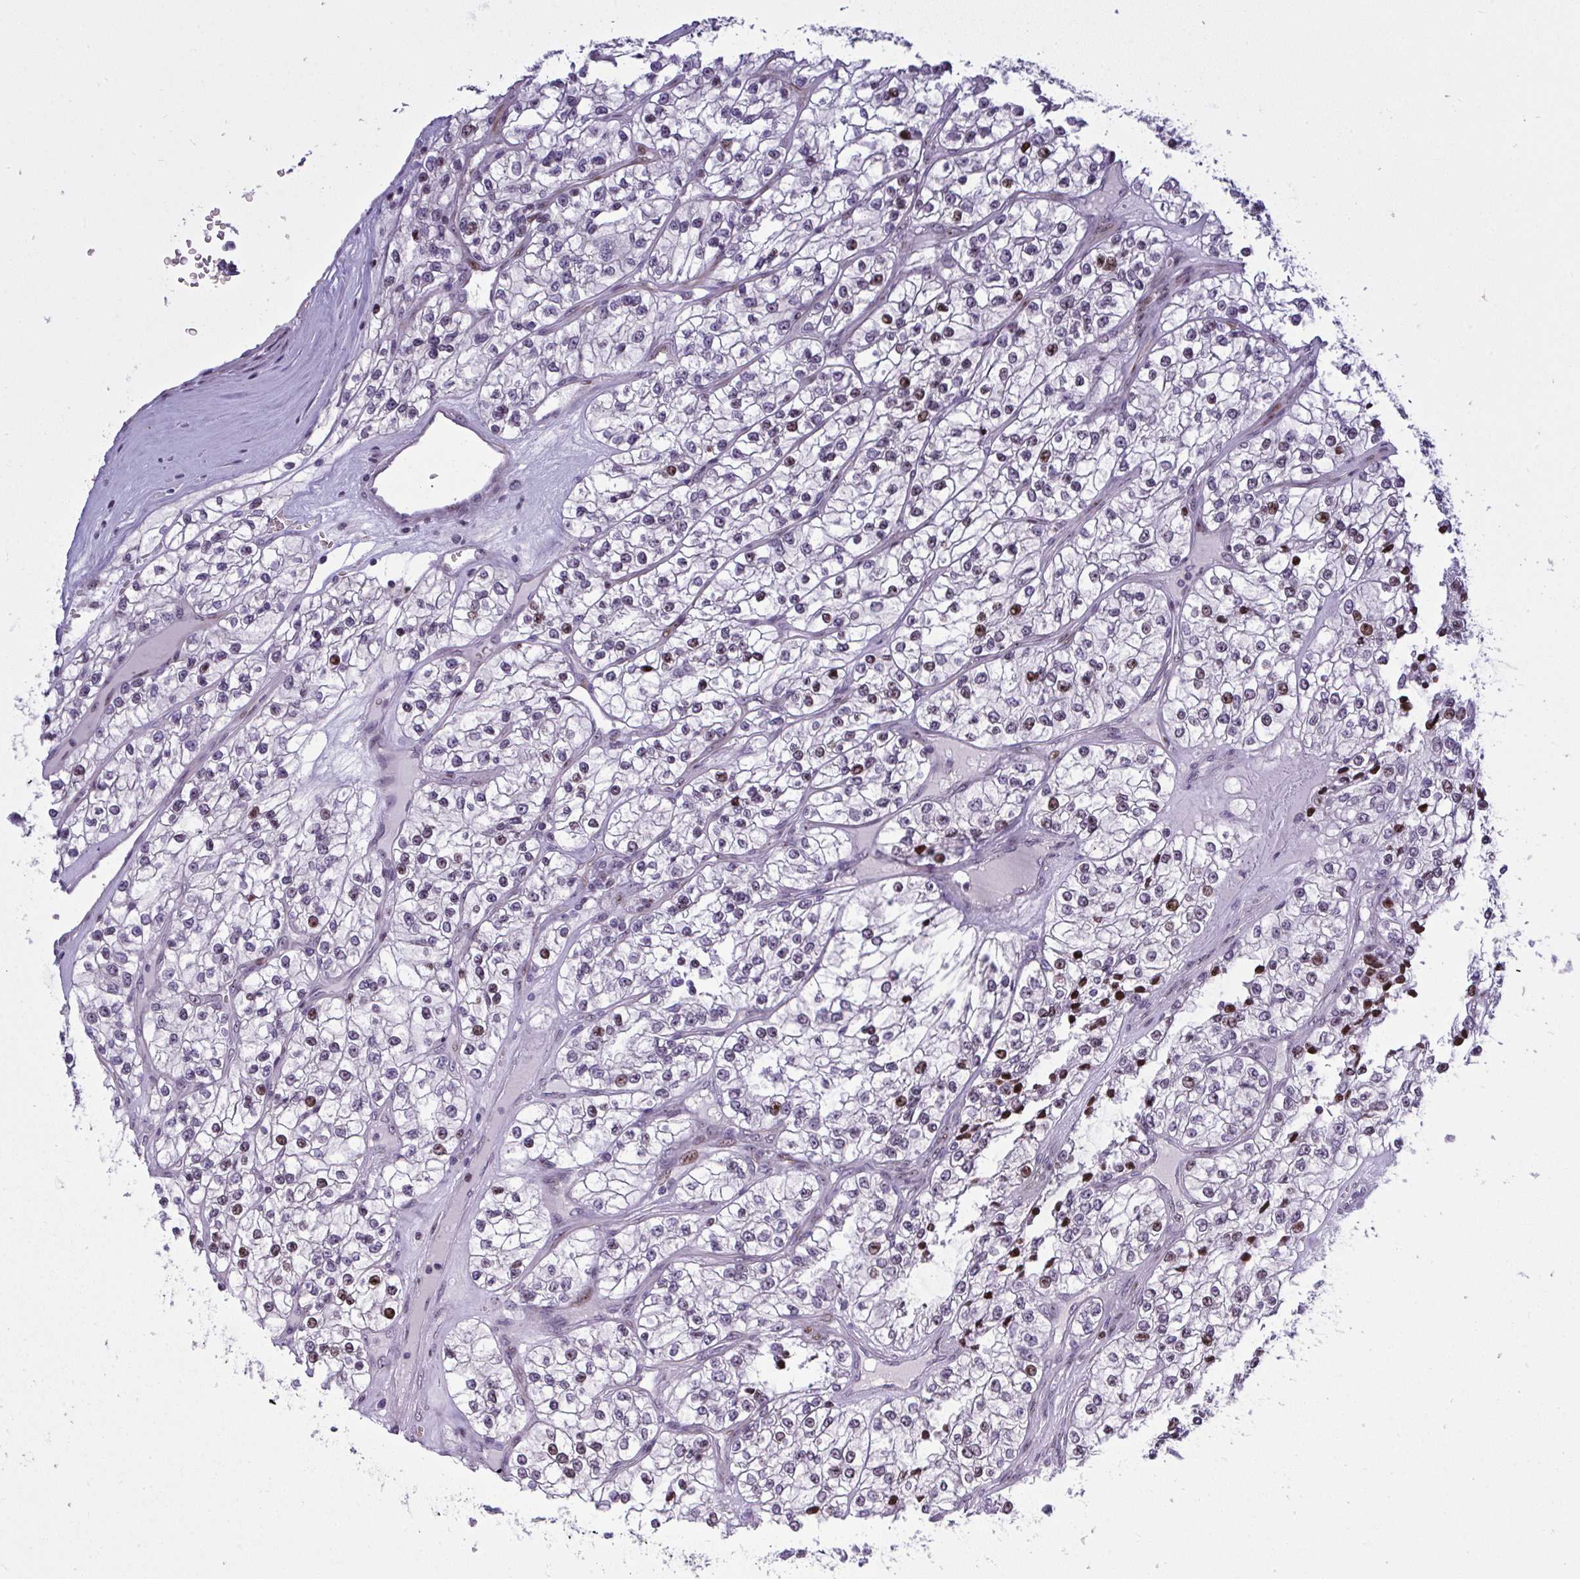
{"staining": {"intensity": "moderate", "quantity": "25%-75%", "location": "nuclear"}, "tissue": "renal cancer", "cell_type": "Tumor cells", "image_type": "cancer", "snomed": [{"axis": "morphology", "description": "Adenocarcinoma, NOS"}, {"axis": "topography", "description": "Kidney"}], "caption": "Adenocarcinoma (renal) tissue exhibits moderate nuclear expression in approximately 25%-75% of tumor cells, visualized by immunohistochemistry.", "gene": "PLPPR3", "patient": {"sex": "female", "age": 57}}